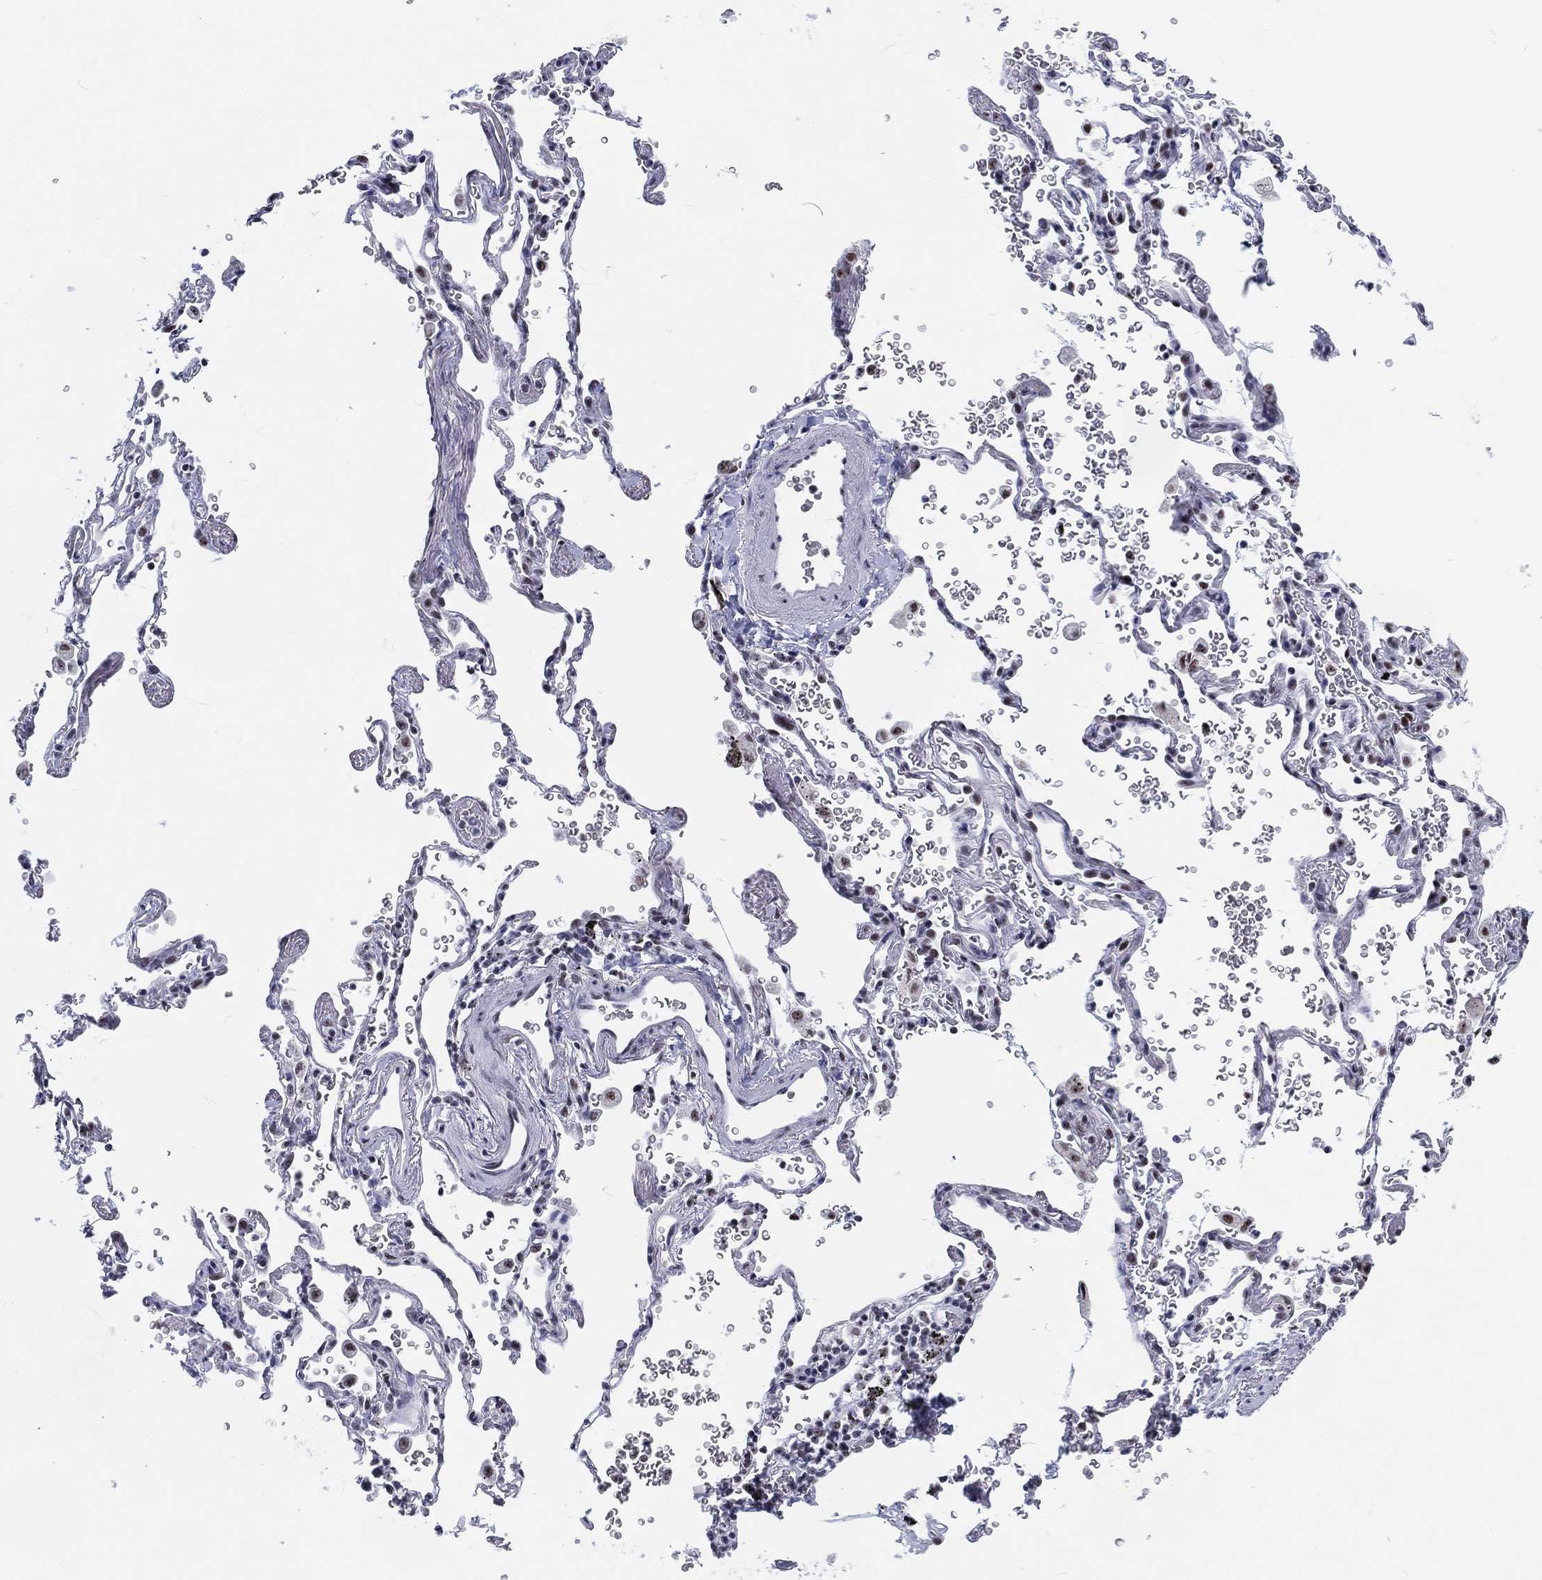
{"staining": {"intensity": "negative", "quantity": "none", "location": "none"}, "tissue": "soft tissue", "cell_type": "Fibroblasts", "image_type": "normal", "snomed": [{"axis": "morphology", "description": "Normal tissue, NOS"}, {"axis": "morphology", "description": "Adenocarcinoma, NOS"}, {"axis": "topography", "description": "Cartilage tissue"}, {"axis": "topography", "description": "Lung"}], "caption": "IHC photomicrograph of benign soft tissue: human soft tissue stained with DAB (3,3'-diaminobenzidine) demonstrates no significant protein expression in fibroblasts. (Brightfield microscopy of DAB immunohistochemistry at high magnification).", "gene": "MAPK8IP1", "patient": {"sex": "male", "age": 59}}